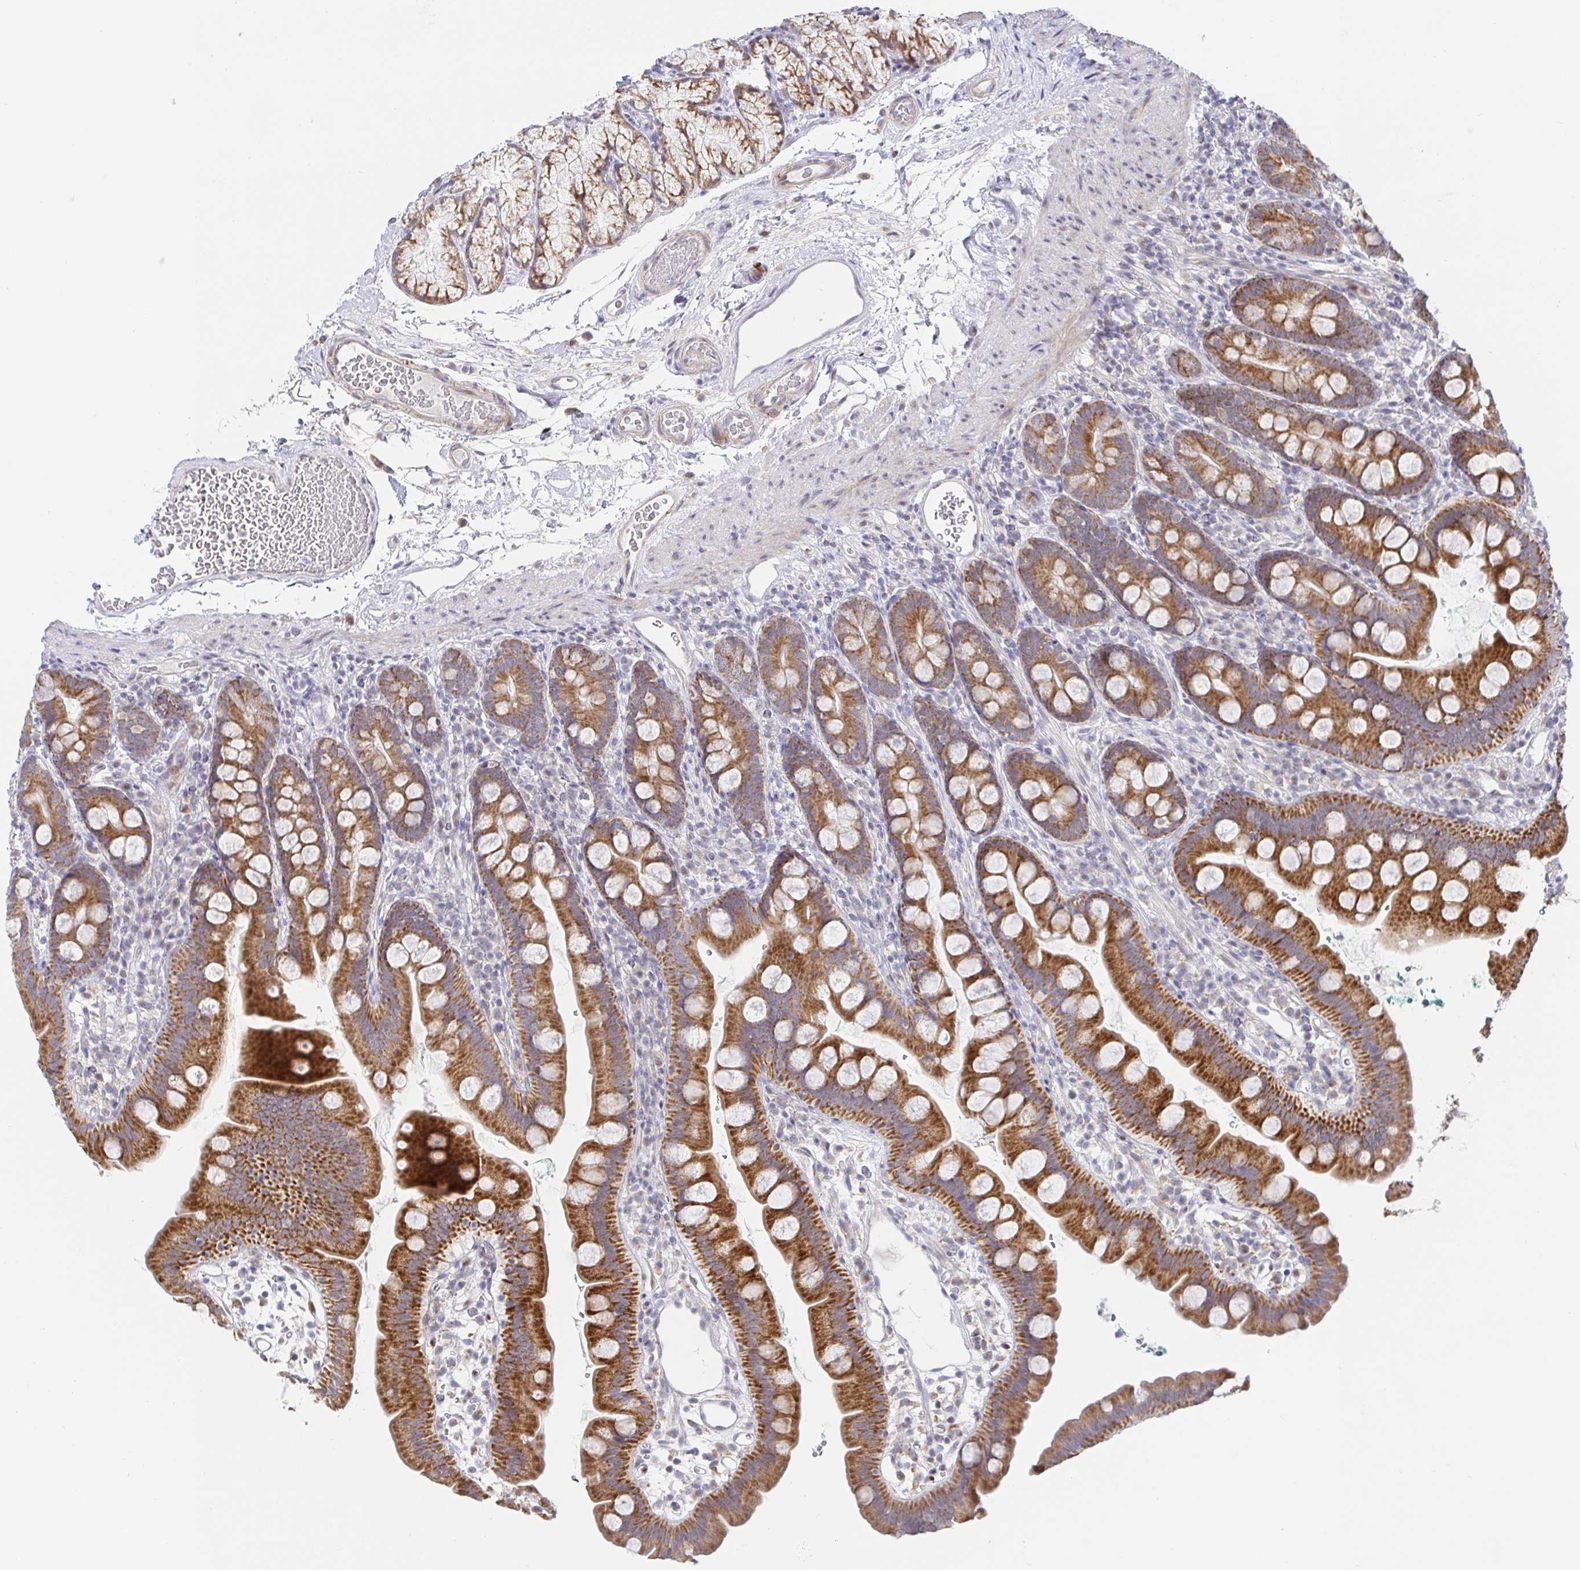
{"staining": {"intensity": "strong", "quantity": ">75%", "location": "cytoplasmic/membranous"}, "tissue": "duodenum", "cell_type": "Glandular cells", "image_type": "normal", "snomed": [{"axis": "morphology", "description": "Normal tissue, NOS"}, {"axis": "topography", "description": "Duodenum"}], "caption": "Duodenum was stained to show a protein in brown. There is high levels of strong cytoplasmic/membranous staining in approximately >75% of glandular cells. (Brightfield microscopy of DAB IHC at high magnification).", "gene": "CIT", "patient": {"sex": "female", "age": 67}}